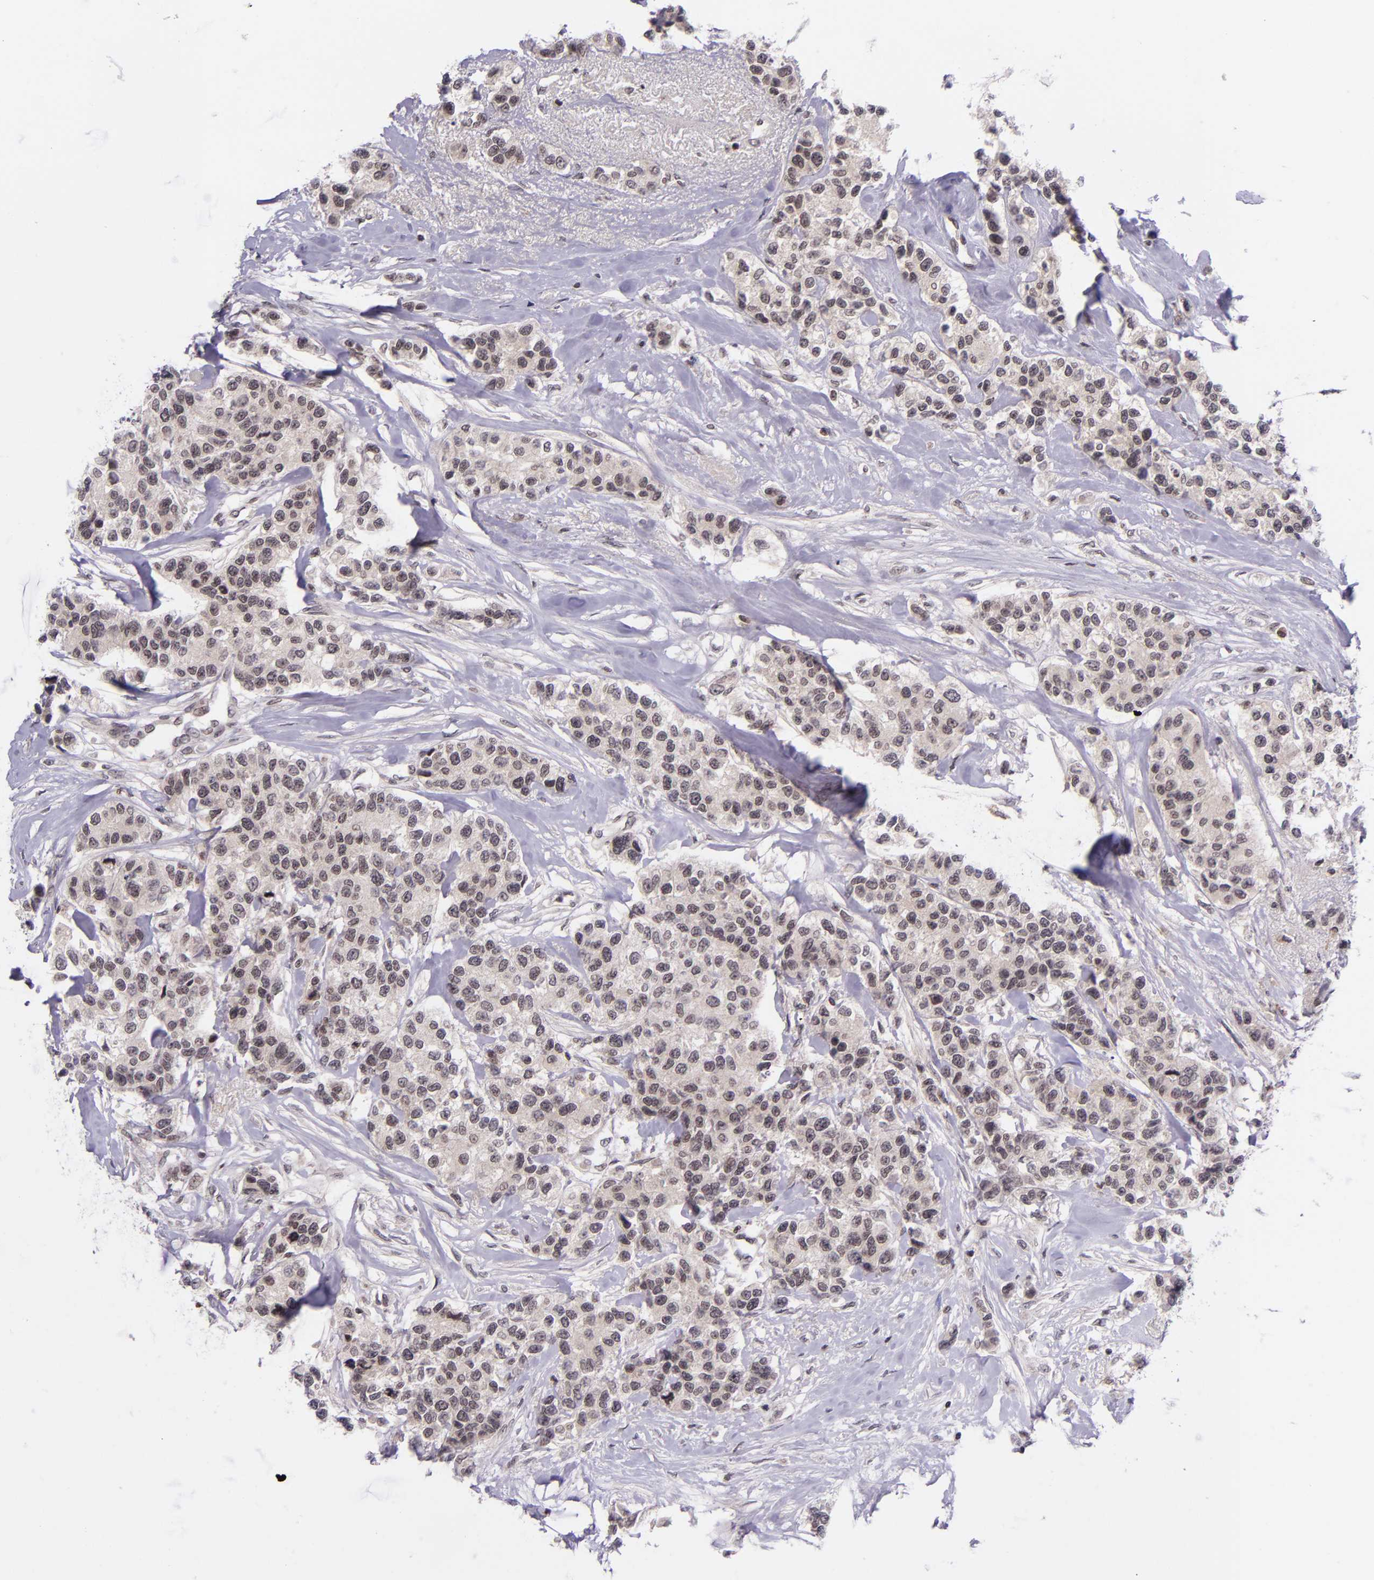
{"staining": {"intensity": "weak", "quantity": ">75%", "location": "cytoplasmic/membranous"}, "tissue": "breast cancer", "cell_type": "Tumor cells", "image_type": "cancer", "snomed": [{"axis": "morphology", "description": "Duct carcinoma"}, {"axis": "topography", "description": "Breast"}], "caption": "High-magnification brightfield microscopy of breast cancer (infiltrating ductal carcinoma) stained with DAB (brown) and counterstained with hematoxylin (blue). tumor cells exhibit weak cytoplasmic/membranous expression is identified in approximately>75% of cells.", "gene": "SELL", "patient": {"sex": "female", "age": 51}}